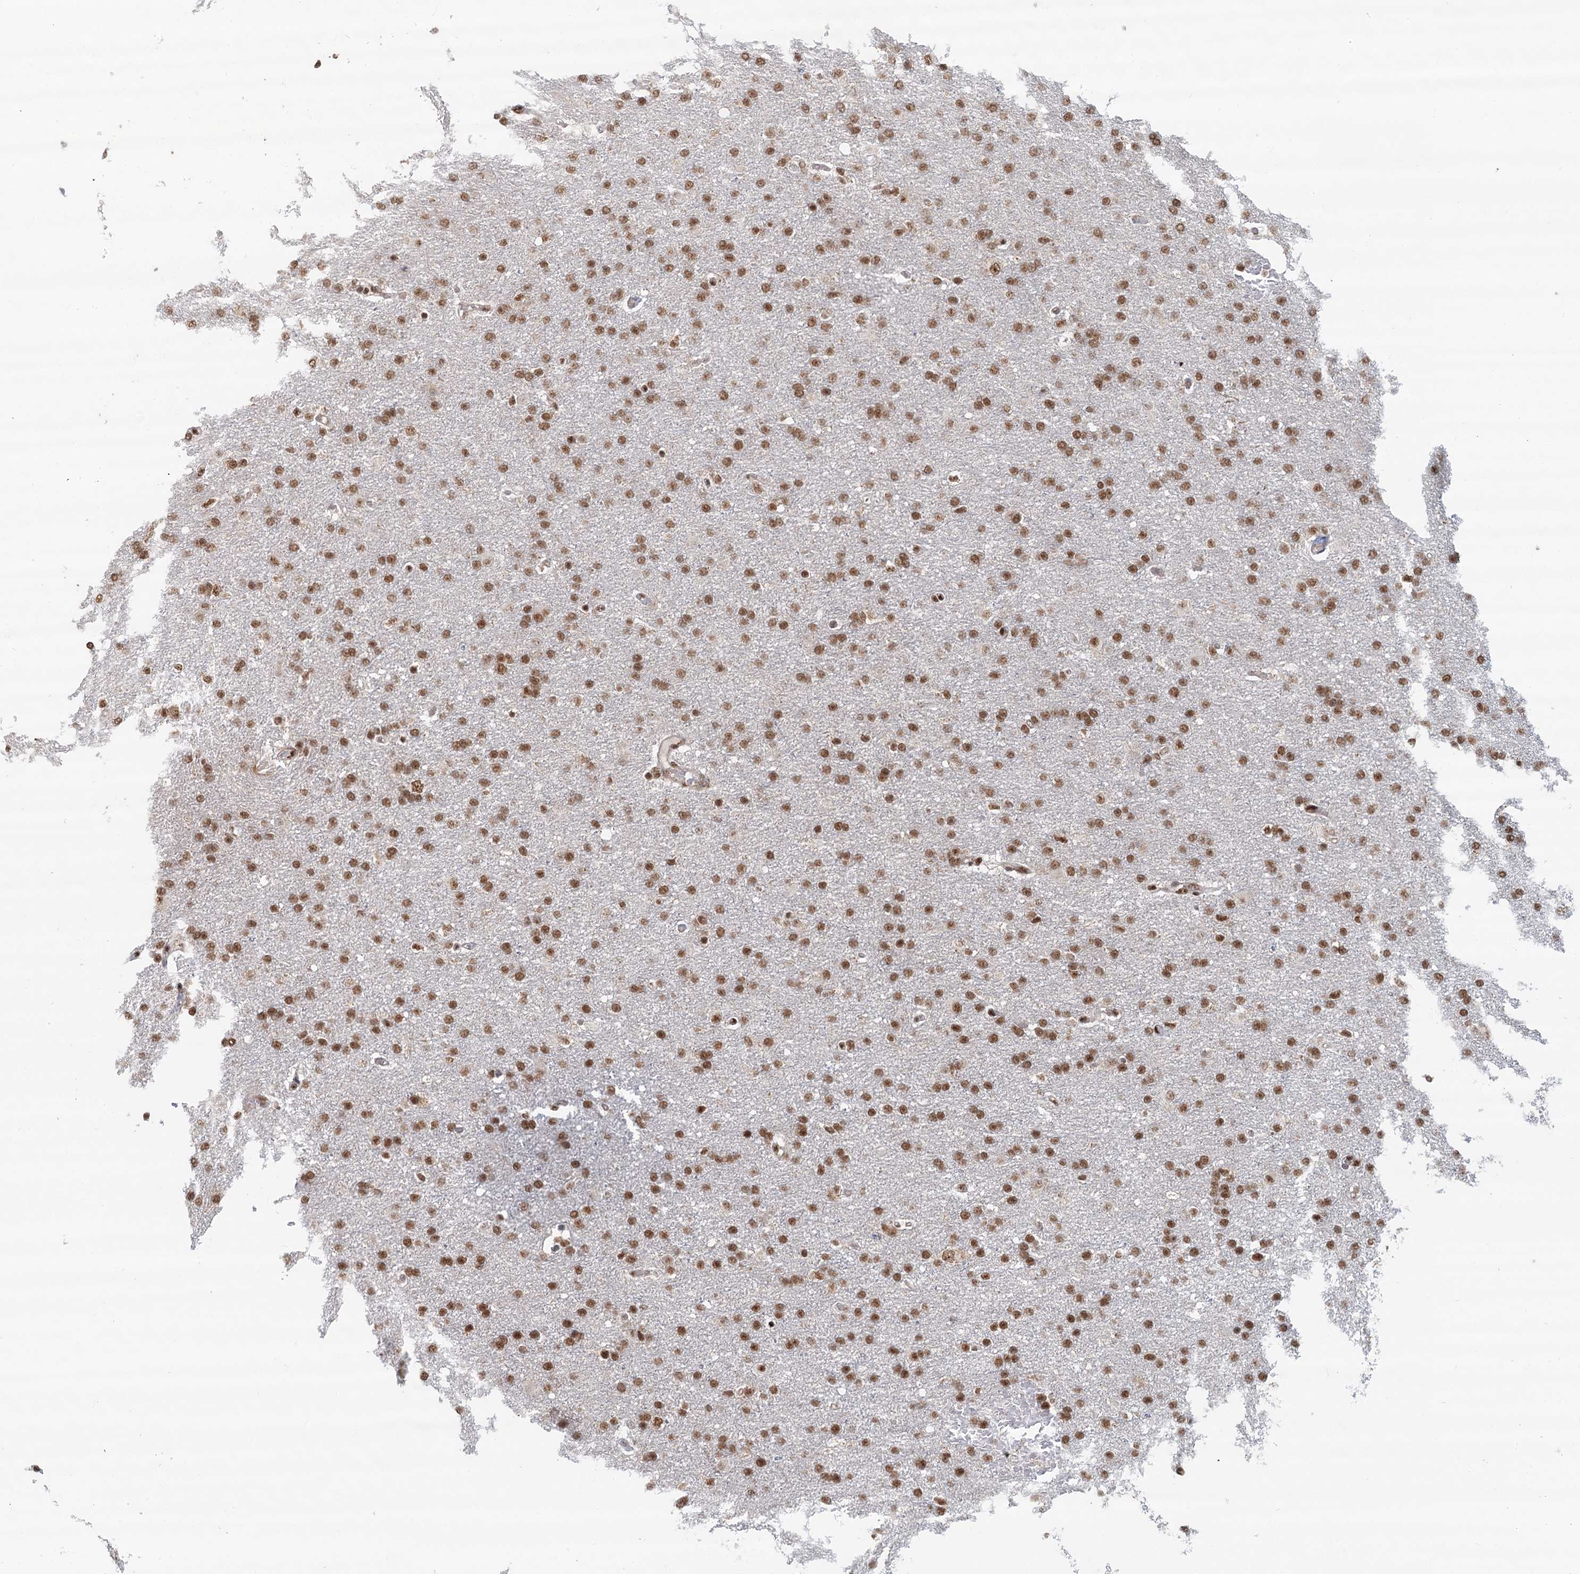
{"staining": {"intensity": "moderate", "quantity": ">75%", "location": "nuclear"}, "tissue": "glioma", "cell_type": "Tumor cells", "image_type": "cancer", "snomed": [{"axis": "morphology", "description": "Glioma, malignant, High grade"}, {"axis": "topography", "description": "Brain"}], "caption": "Moderate nuclear staining for a protein is present in about >75% of tumor cells of glioma using immunohistochemistry (IHC).", "gene": "GPALPP1", "patient": {"sex": "male", "age": 72}}